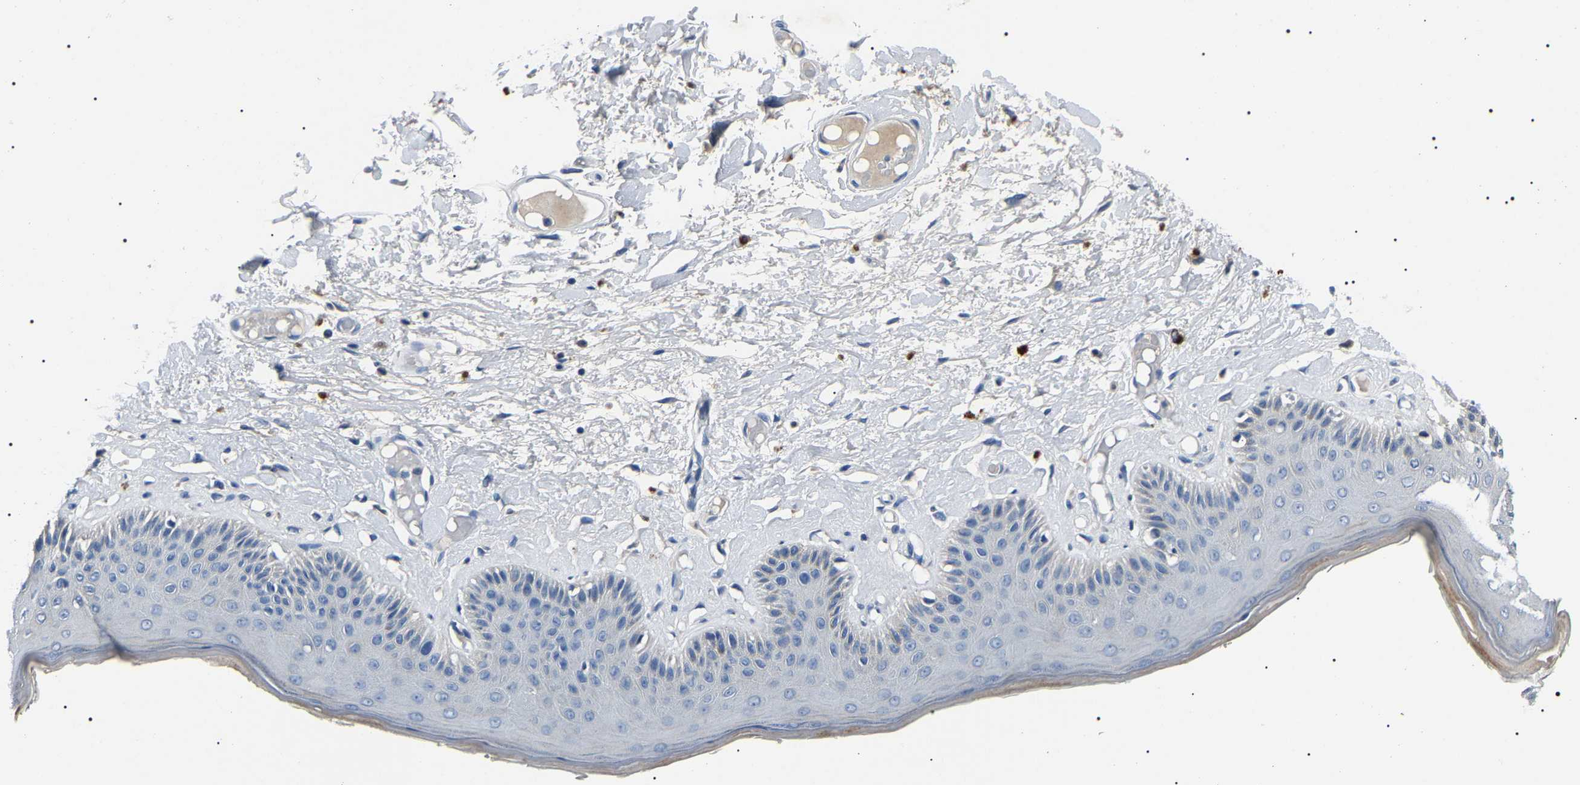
{"staining": {"intensity": "weak", "quantity": "<25%", "location": "cytoplasmic/membranous"}, "tissue": "skin", "cell_type": "Epidermal cells", "image_type": "normal", "snomed": [{"axis": "morphology", "description": "Normal tissue, NOS"}, {"axis": "topography", "description": "Vulva"}], "caption": "Immunohistochemistry (IHC) micrograph of normal human skin stained for a protein (brown), which demonstrates no positivity in epidermal cells. (DAB IHC visualized using brightfield microscopy, high magnification).", "gene": "KLK15", "patient": {"sex": "female", "age": 73}}